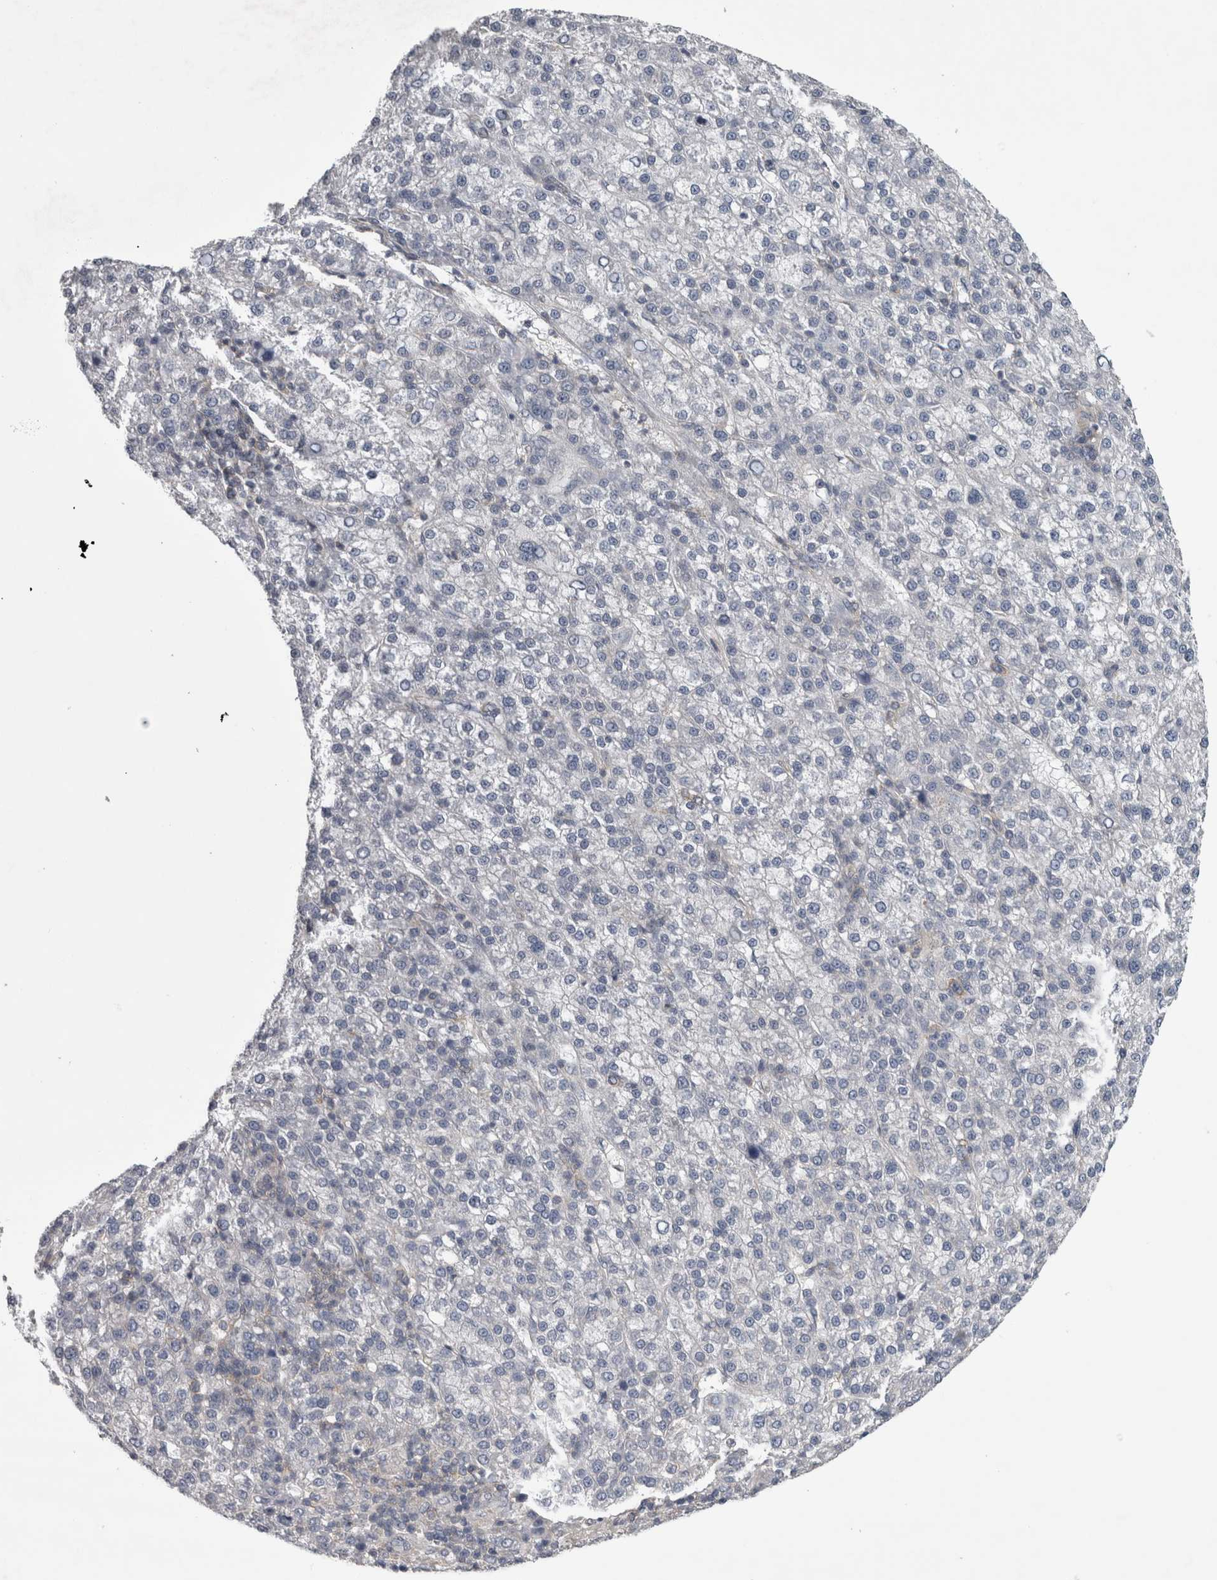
{"staining": {"intensity": "negative", "quantity": "none", "location": "none"}, "tissue": "liver cancer", "cell_type": "Tumor cells", "image_type": "cancer", "snomed": [{"axis": "morphology", "description": "Carcinoma, Hepatocellular, NOS"}, {"axis": "topography", "description": "Liver"}], "caption": "Photomicrograph shows no significant protein positivity in tumor cells of liver cancer (hepatocellular carcinoma). Brightfield microscopy of immunohistochemistry stained with DAB (3,3'-diaminobenzidine) (brown) and hematoxylin (blue), captured at high magnification.", "gene": "PRRC2C", "patient": {"sex": "female", "age": 58}}